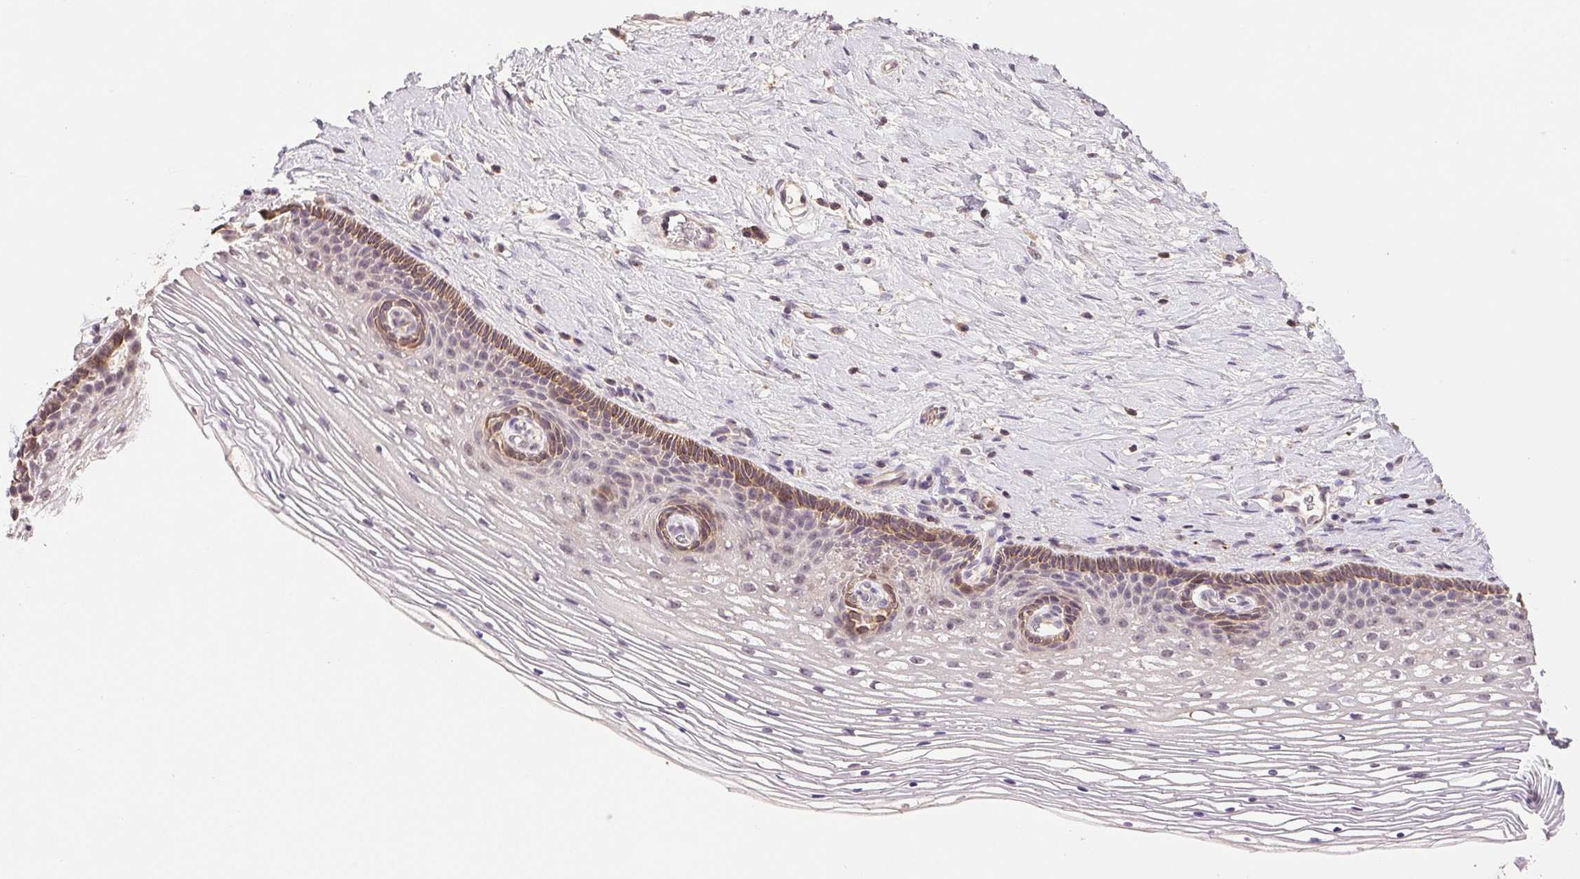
{"staining": {"intensity": "negative", "quantity": "none", "location": "none"}, "tissue": "cervix", "cell_type": "Glandular cells", "image_type": "normal", "snomed": [{"axis": "morphology", "description": "Normal tissue, NOS"}, {"axis": "topography", "description": "Cervix"}], "caption": "DAB immunohistochemical staining of benign cervix demonstrates no significant positivity in glandular cells.", "gene": "TMEM253", "patient": {"sex": "female", "age": 34}}